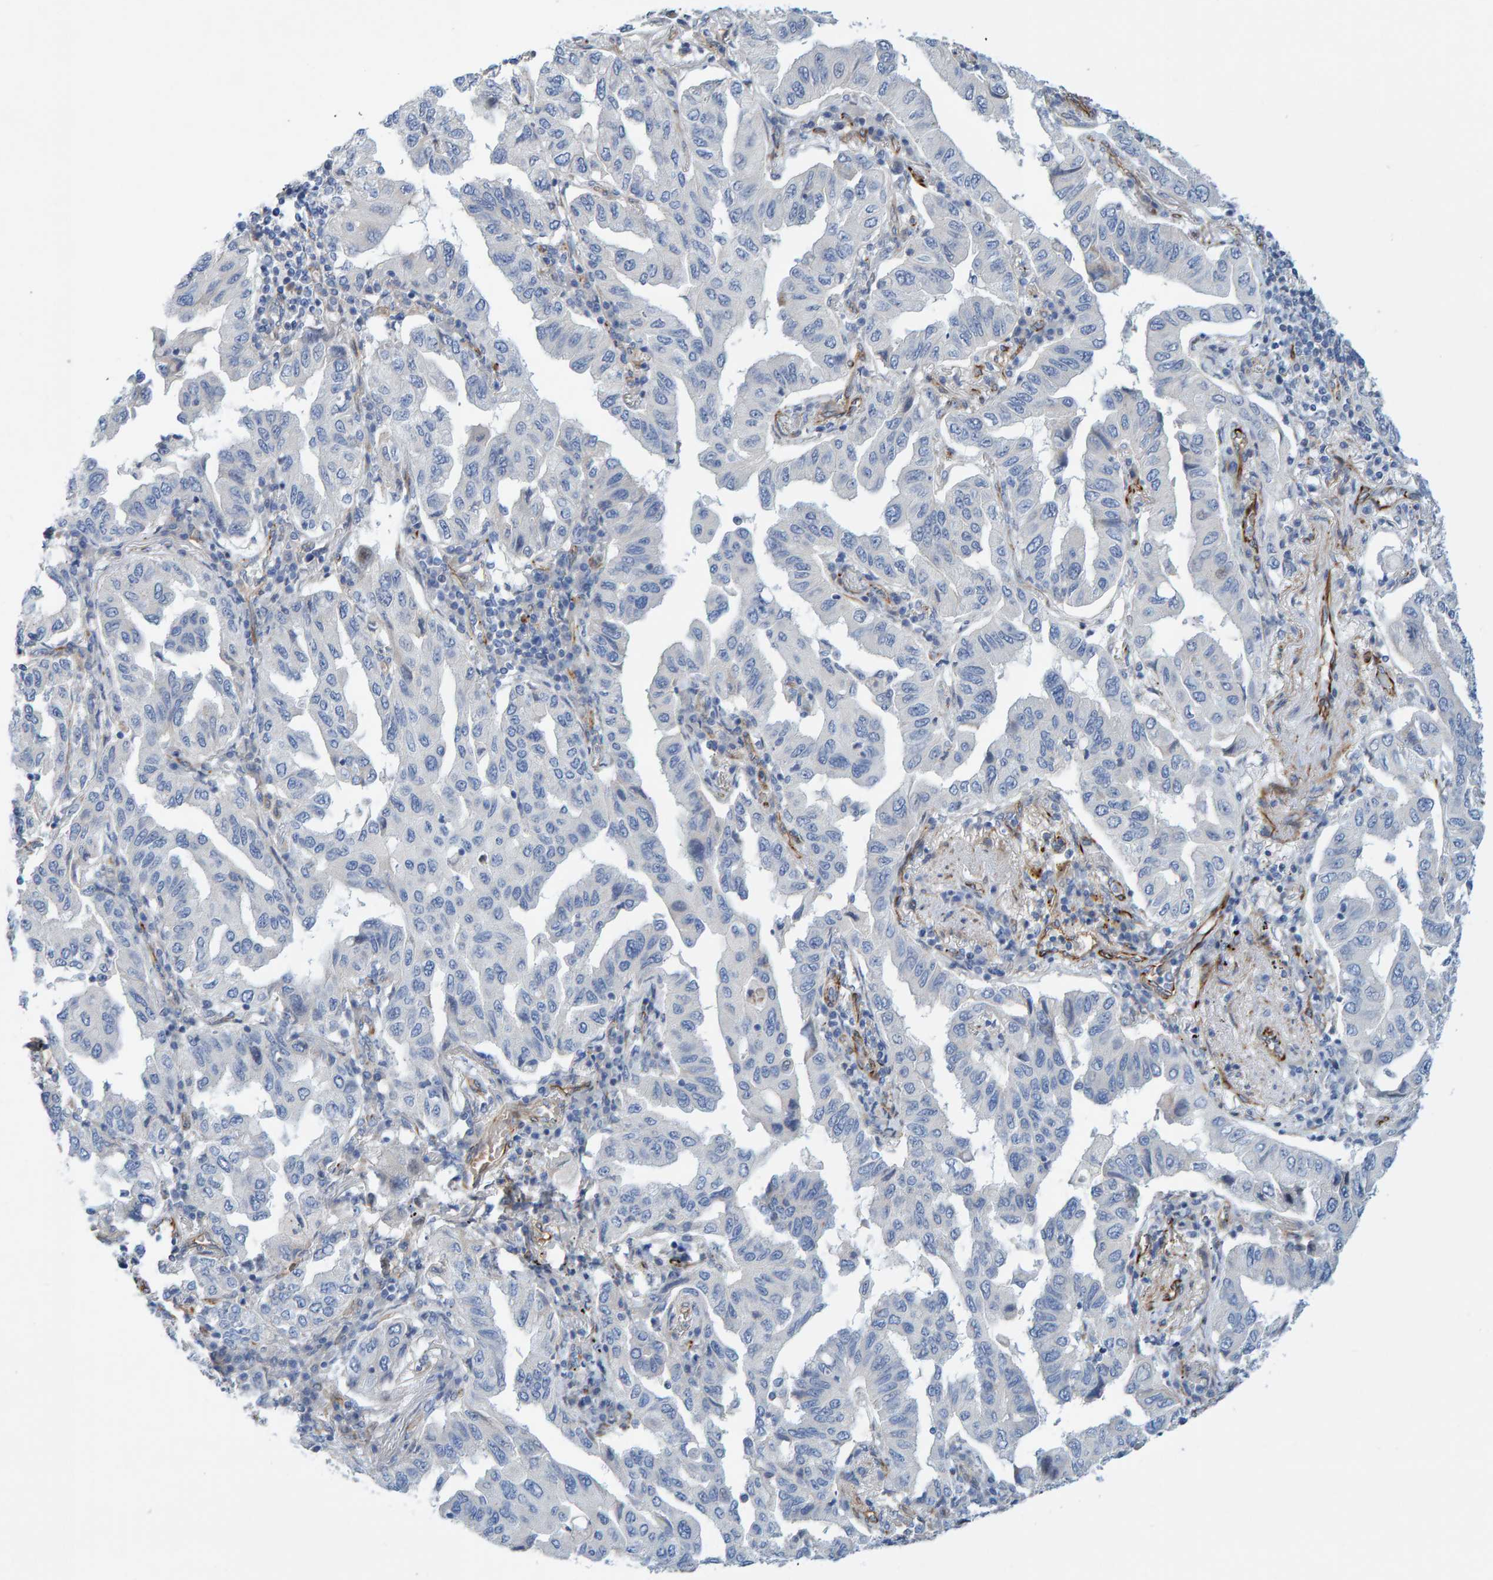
{"staining": {"intensity": "negative", "quantity": "none", "location": "none"}, "tissue": "lung cancer", "cell_type": "Tumor cells", "image_type": "cancer", "snomed": [{"axis": "morphology", "description": "Adenocarcinoma, NOS"}, {"axis": "topography", "description": "Lung"}], "caption": "Photomicrograph shows no protein positivity in tumor cells of lung adenocarcinoma tissue. (DAB immunohistochemistry with hematoxylin counter stain).", "gene": "POLG2", "patient": {"sex": "female", "age": 65}}